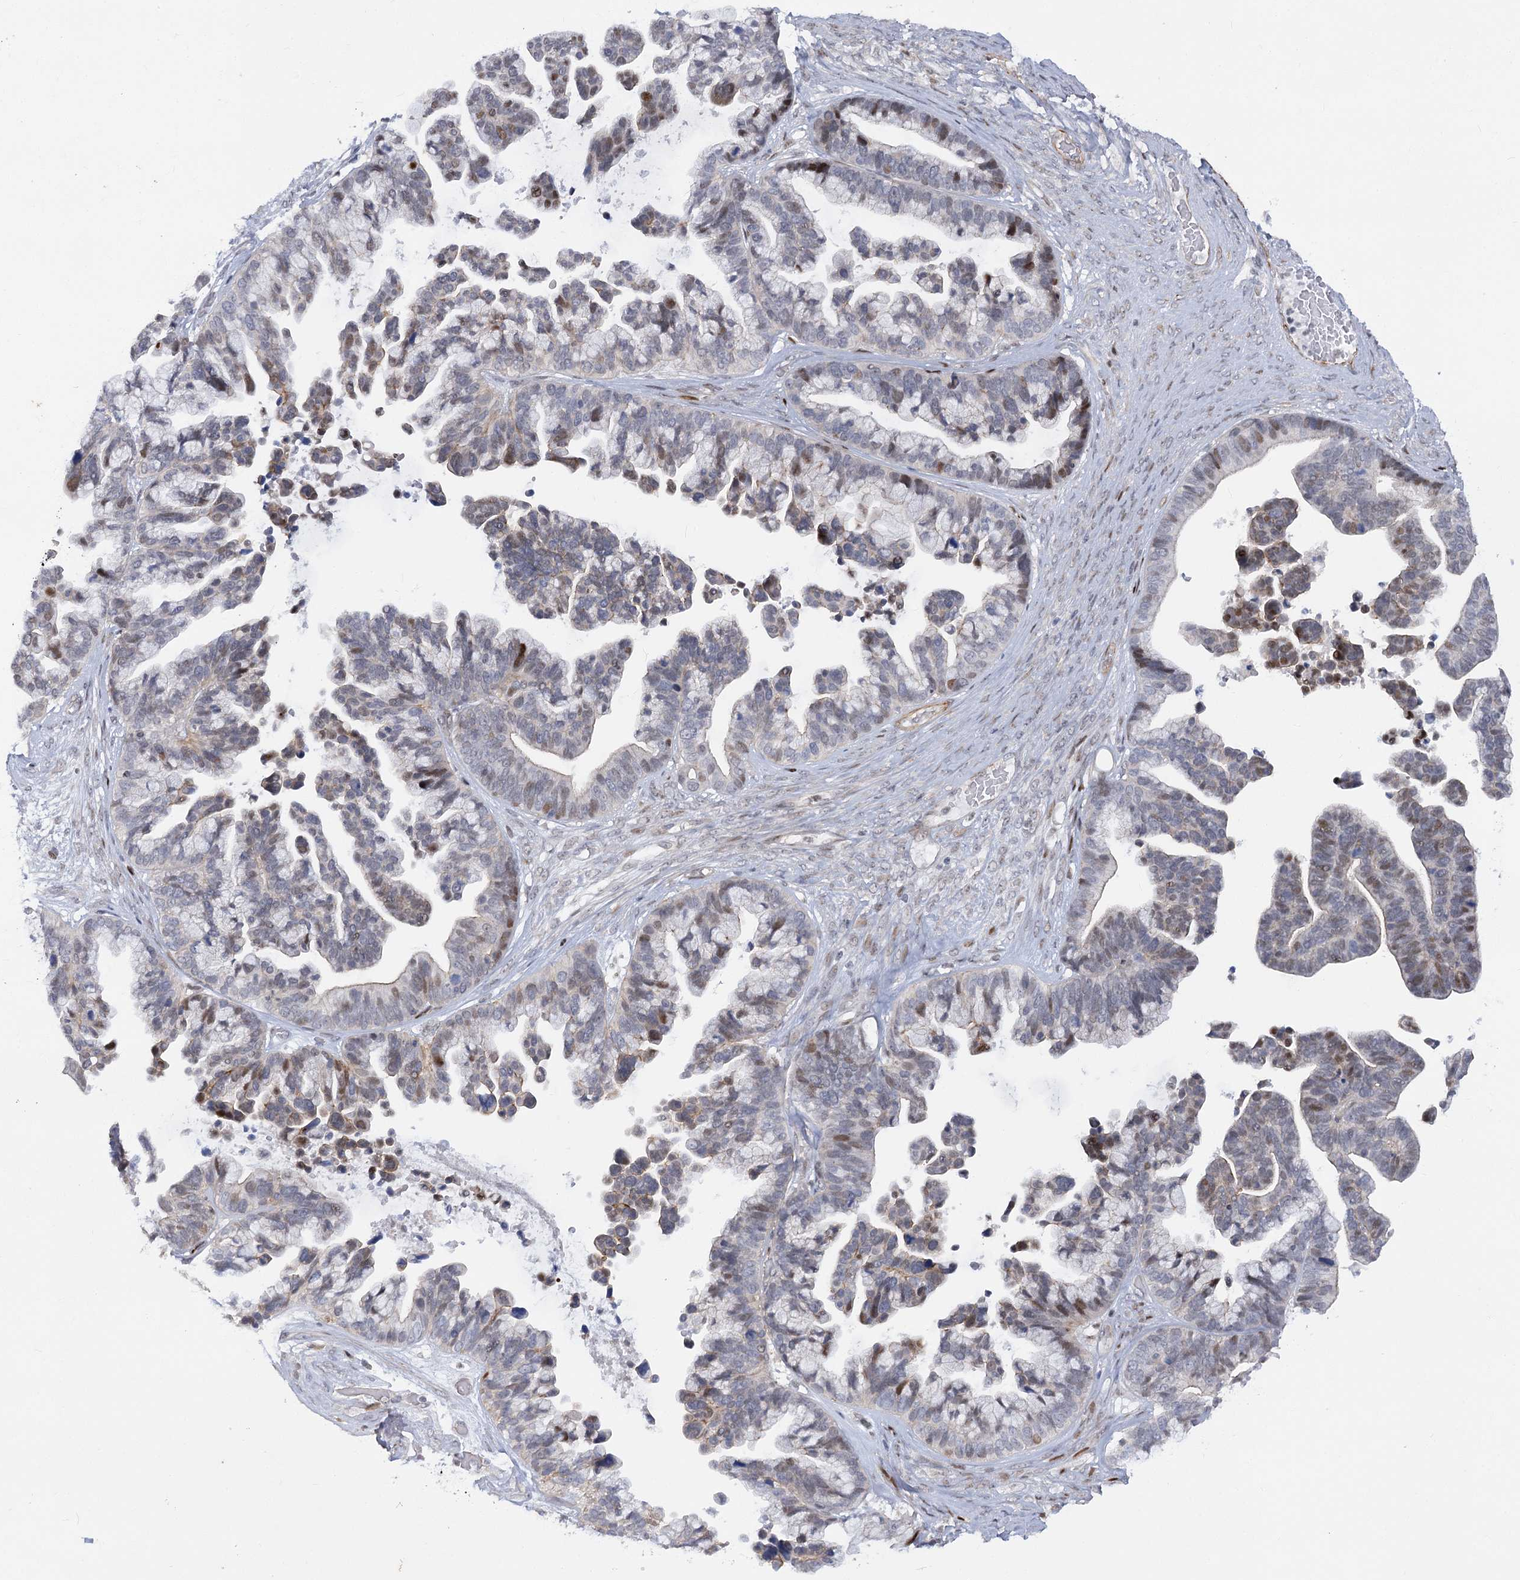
{"staining": {"intensity": "moderate", "quantity": "<25%", "location": "nuclear"}, "tissue": "ovarian cancer", "cell_type": "Tumor cells", "image_type": "cancer", "snomed": [{"axis": "morphology", "description": "Cystadenocarcinoma, serous, NOS"}, {"axis": "topography", "description": "Ovary"}], "caption": "This is a histology image of immunohistochemistry (IHC) staining of serous cystadenocarcinoma (ovarian), which shows moderate positivity in the nuclear of tumor cells.", "gene": "ARSI", "patient": {"sex": "female", "age": 56}}